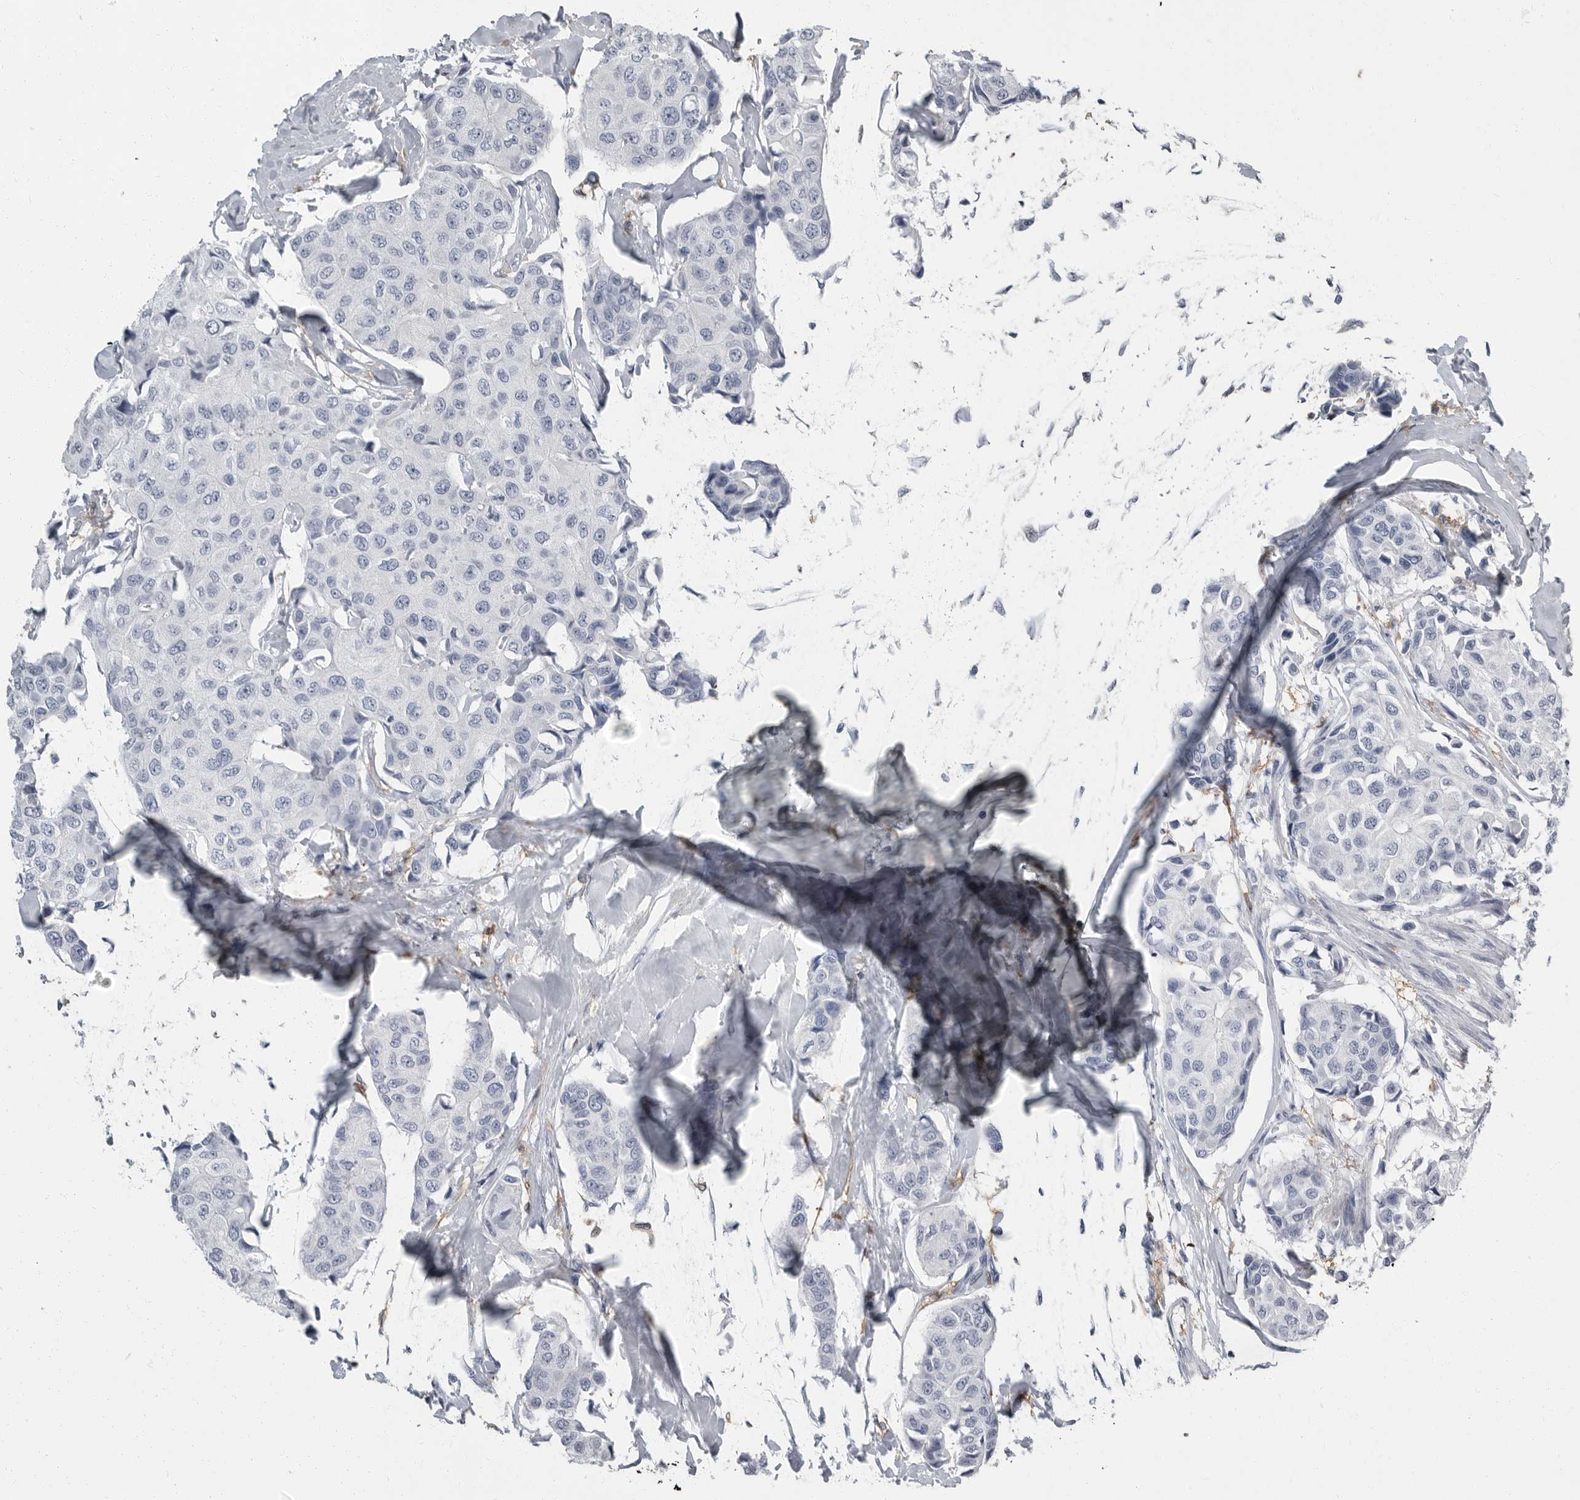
{"staining": {"intensity": "negative", "quantity": "none", "location": "none"}, "tissue": "breast cancer", "cell_type": "Tumor cells", "image_type": "cancer", "snomed": [{"axis": "morphology", "description": "Duct carcinoma"}, {"axis": "topography", "description": "Breast"}], "caption": "Human breast cancer (intraductal carcinoma) stained for a protein using IHC exhibits no positivity in tumor cells.", "gene": "FCER1G", "patient": {"sex": "female", "age": 80}}